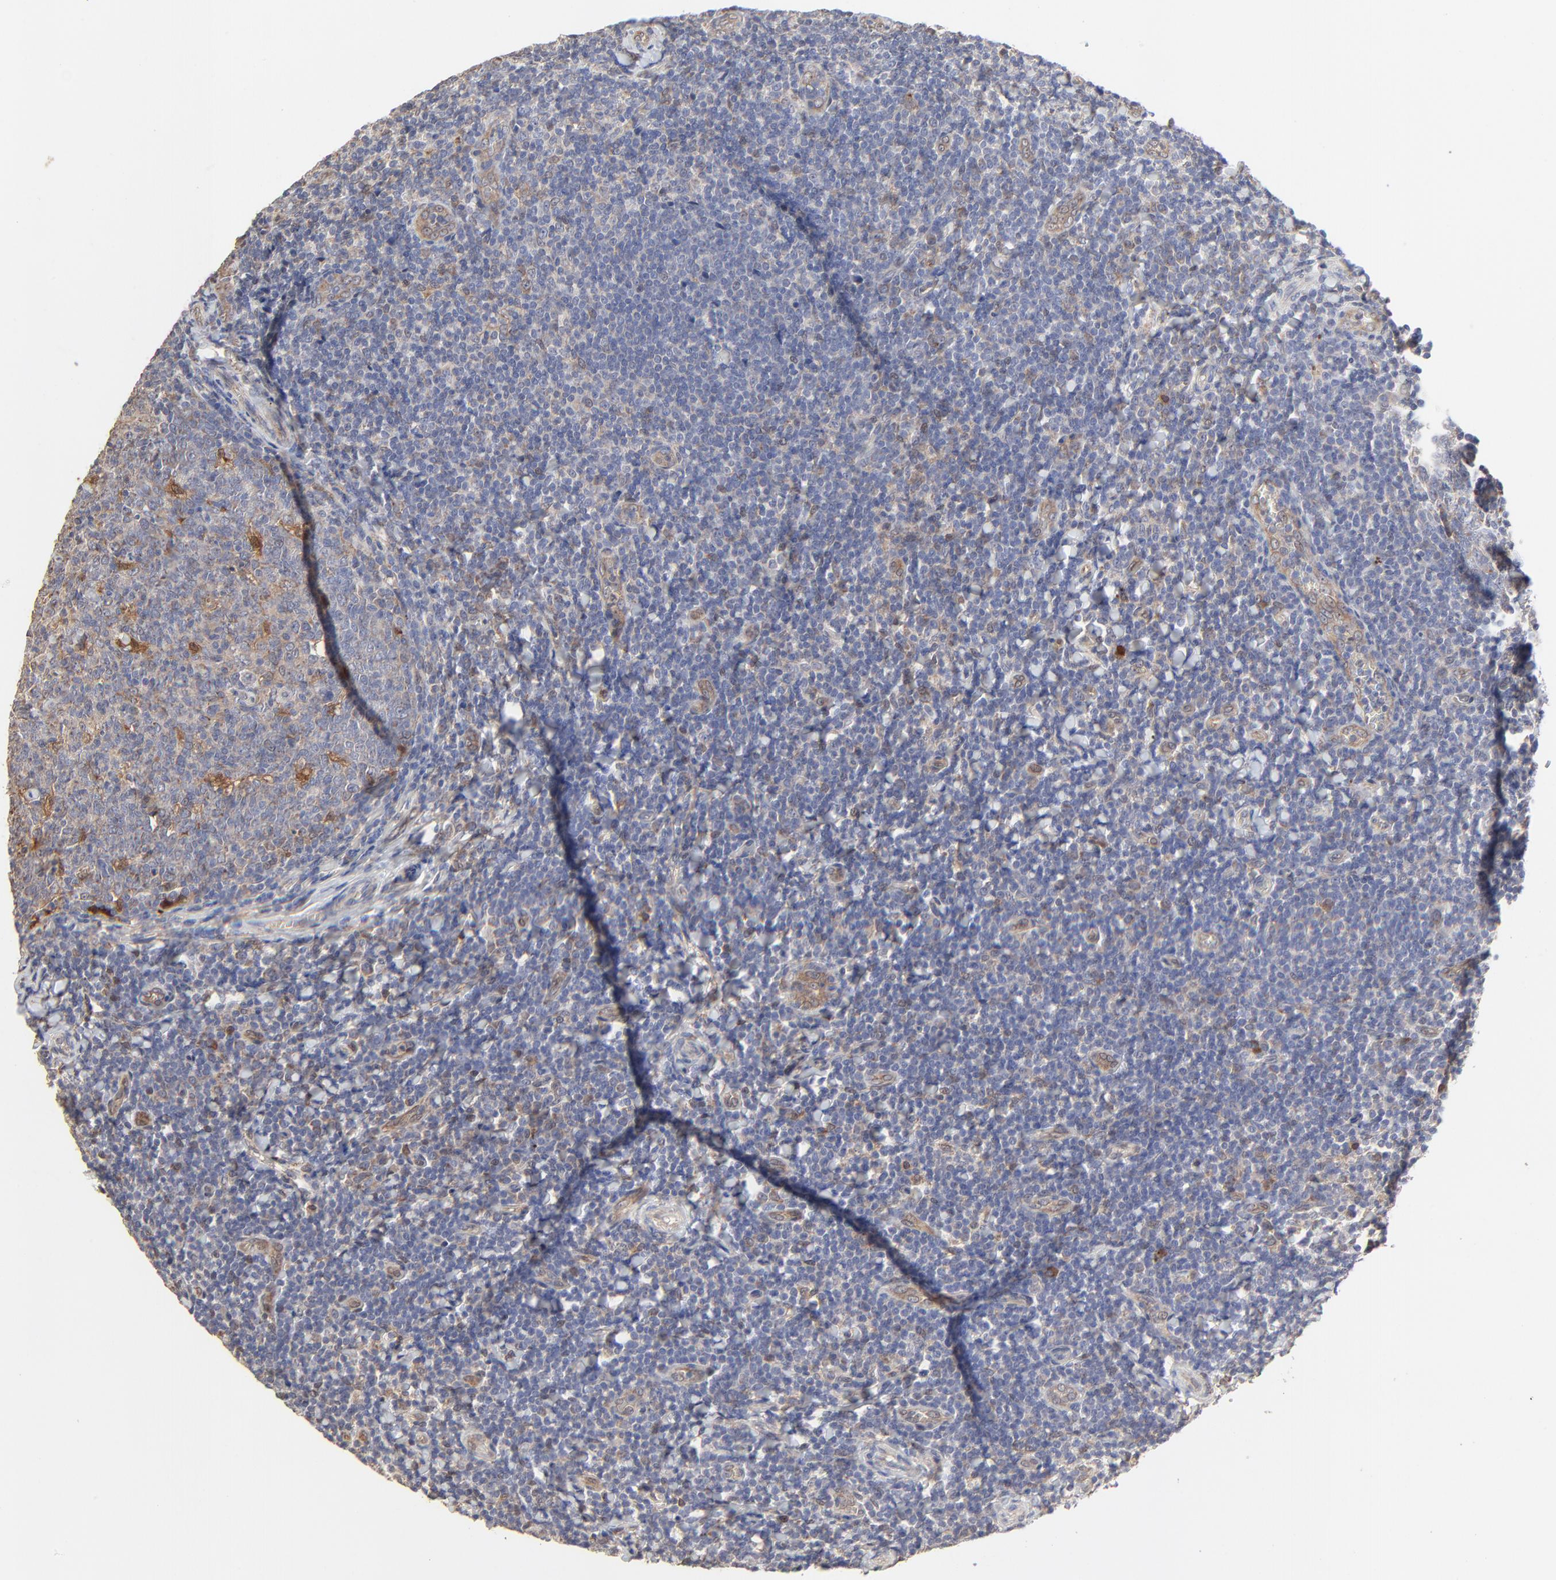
{"staining": {"intensity": "weak", "quantity": "<25%", "location": "cytoplasmic/membranous"}, "tissue": "tonsil", "cell_type": "Germinal center cells", "image_type": "normal", "snomed": [{"axis": "morphology", "description": "Normal tissue, NOS"}, {"axis": "topography", "description": "Tonsil"}], "caption": "A photomicrograph of tonsil stained for a protein demonstrates no brown staining in germinal center cells.", "gene": "LGALS3", "patient": {"sex": "male", "age": 31}}